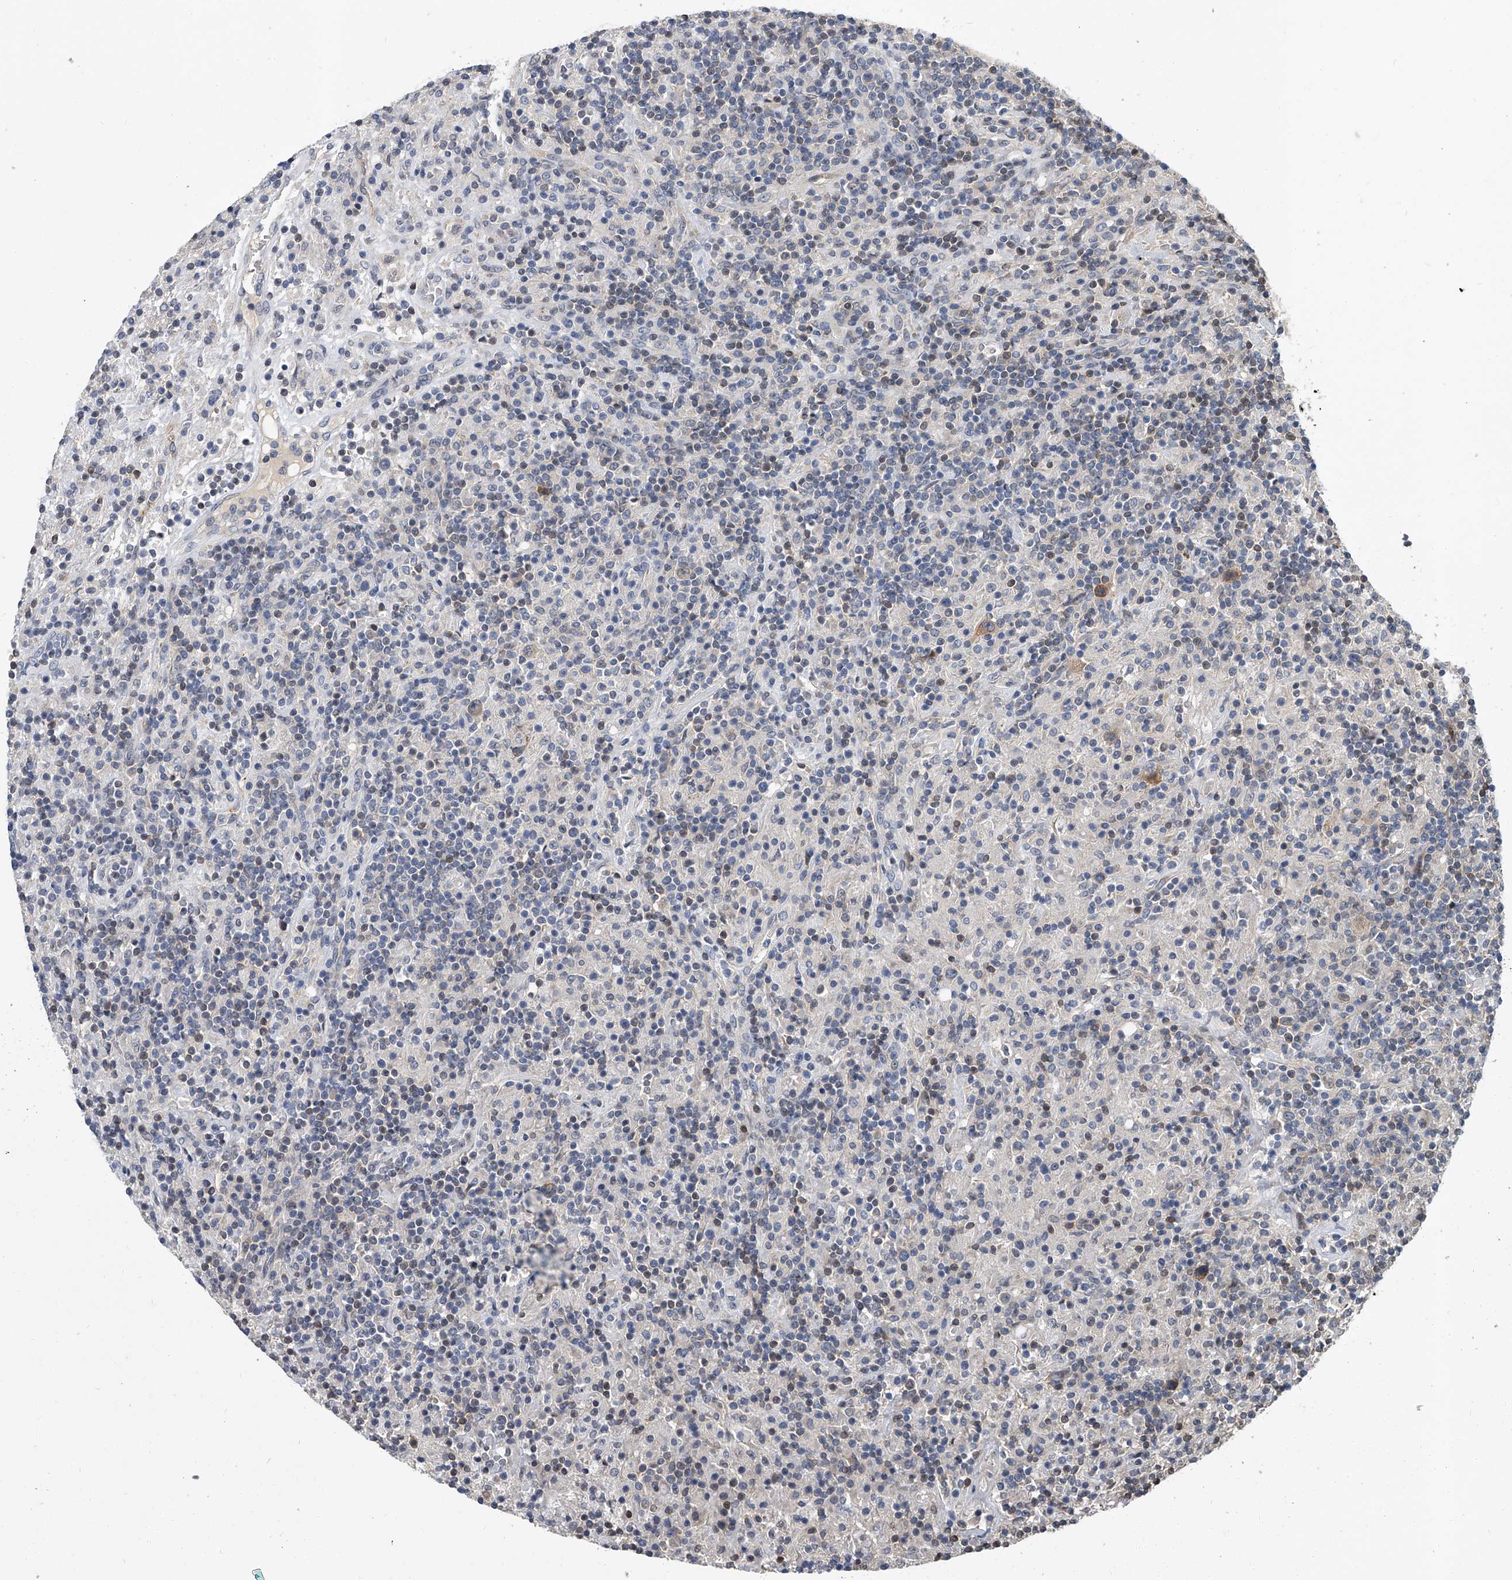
{"staining": {"intensity": "moderate", "quantity": "<25%", "location": "cytoplasmic/membranous"}, "tissue": "lymphoma", "cell_type": "Tumor cells", "image_type": "cancer", "snomed": [{"axis": "morphology", "description": "Hodgkin's disease, NOS"}, {"axis": "topography", "description": "Lymph node"}], "caption": "IHC of lymphoma exhibits low levels of moderate cytoplasmic/membranous expression in approximately <25% of tumor cells. (DAB (3,3'-diaminobenzidine) IHC with brightfield microscopy, high magnification).", "gene": "CD200", "patient": {"sex": "male", "age": 70}}